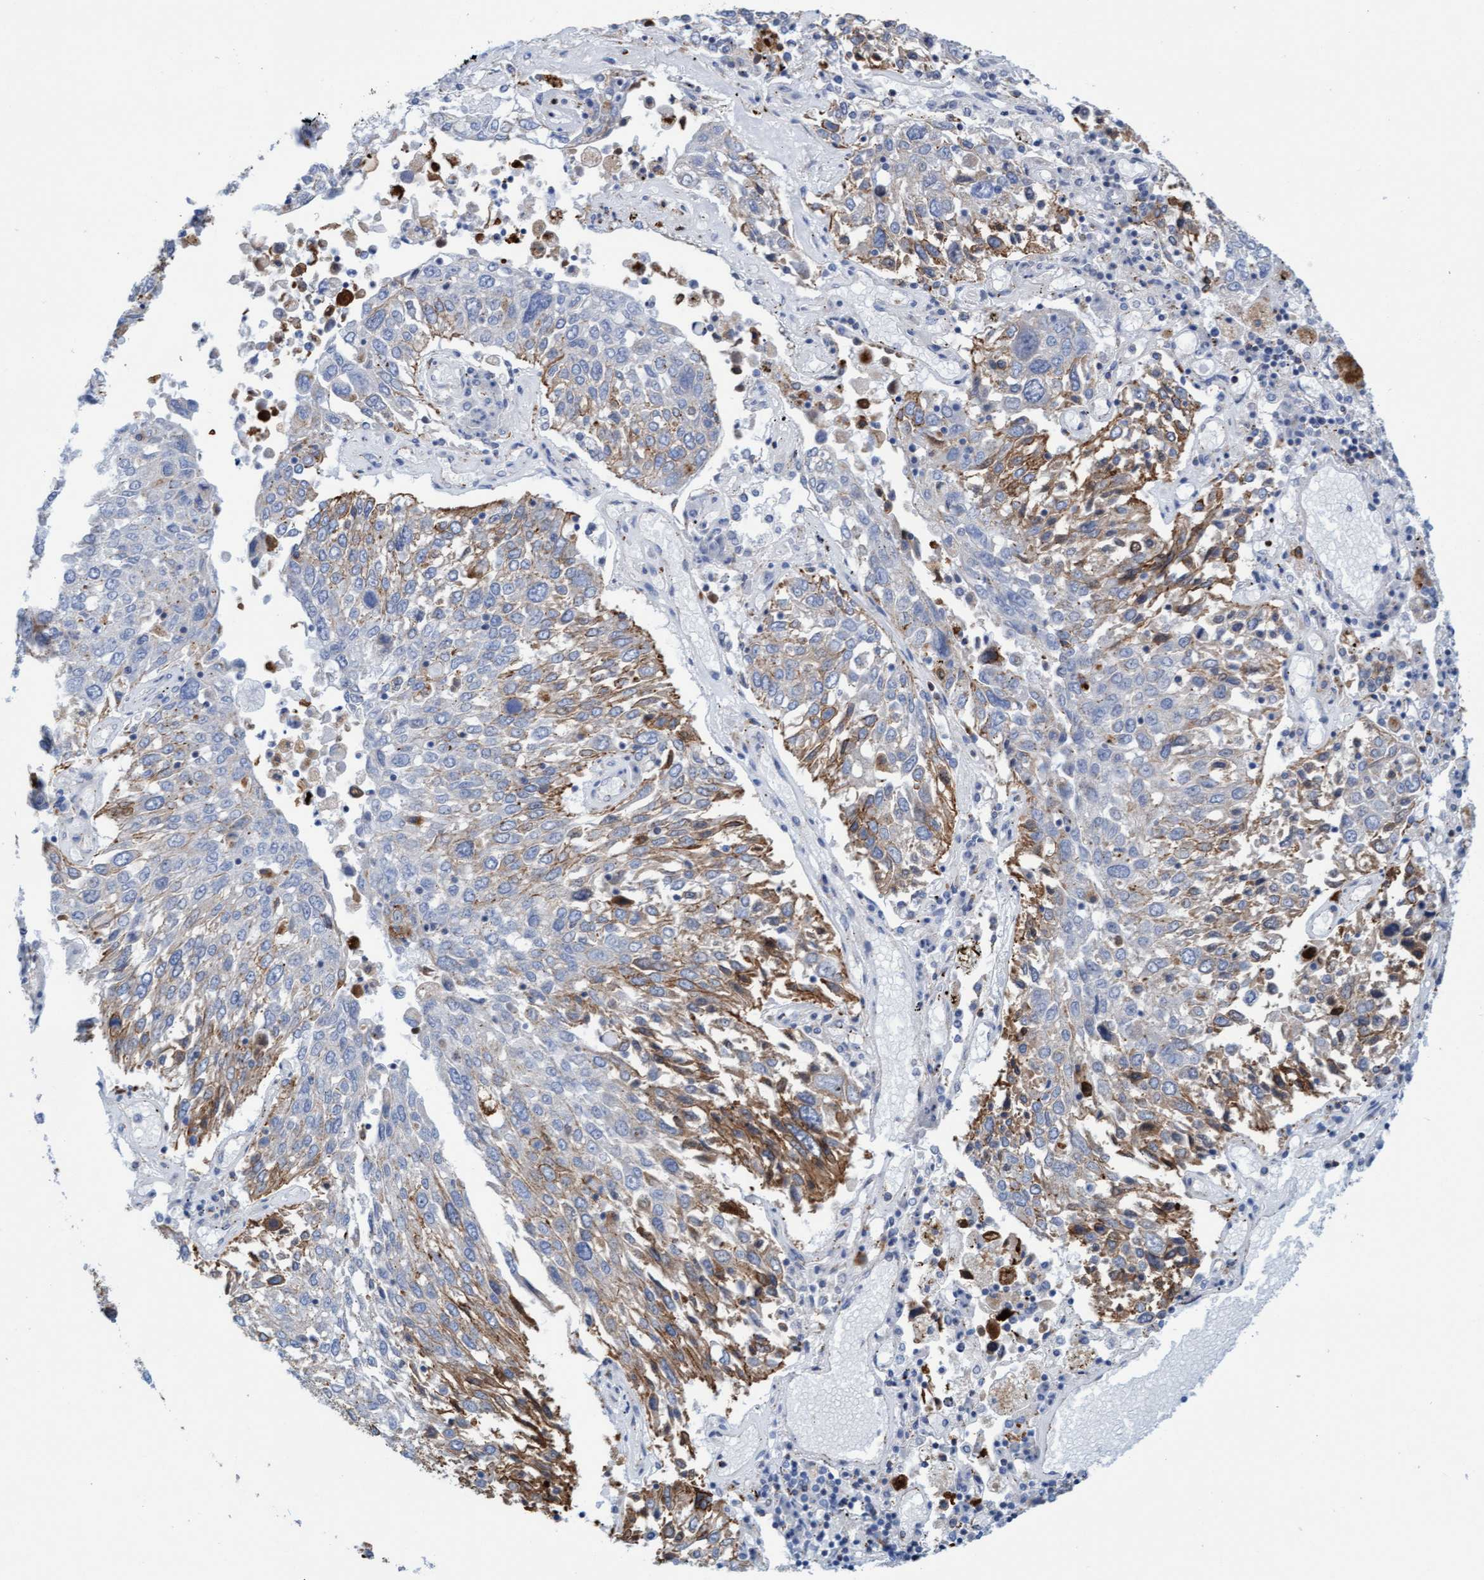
{"staining": {"intensity": "moderate", "quantity": "25%-75%", "location": "cytoplasmic/membranous"}, "tissue": "lung cancer", "cell_type": "Tumor cells", "image_type": "cancer", "snomed": [{"axis": "morphology", "description": "Squamous cell carcinoma, NOS"}, {"axis": "topography", "description": "Lung"}], "caption": "Brown immunohistochemical staining in human lung squamous cell carcinoma demonstrates moderate cytoplasmic/membranous positivity in approximately 25%-75% of tumor cells. (IHC, brightfield microscopy, high magnification).", "gene": "SGSH", "patient": {"sex": "male", "age": 65}}